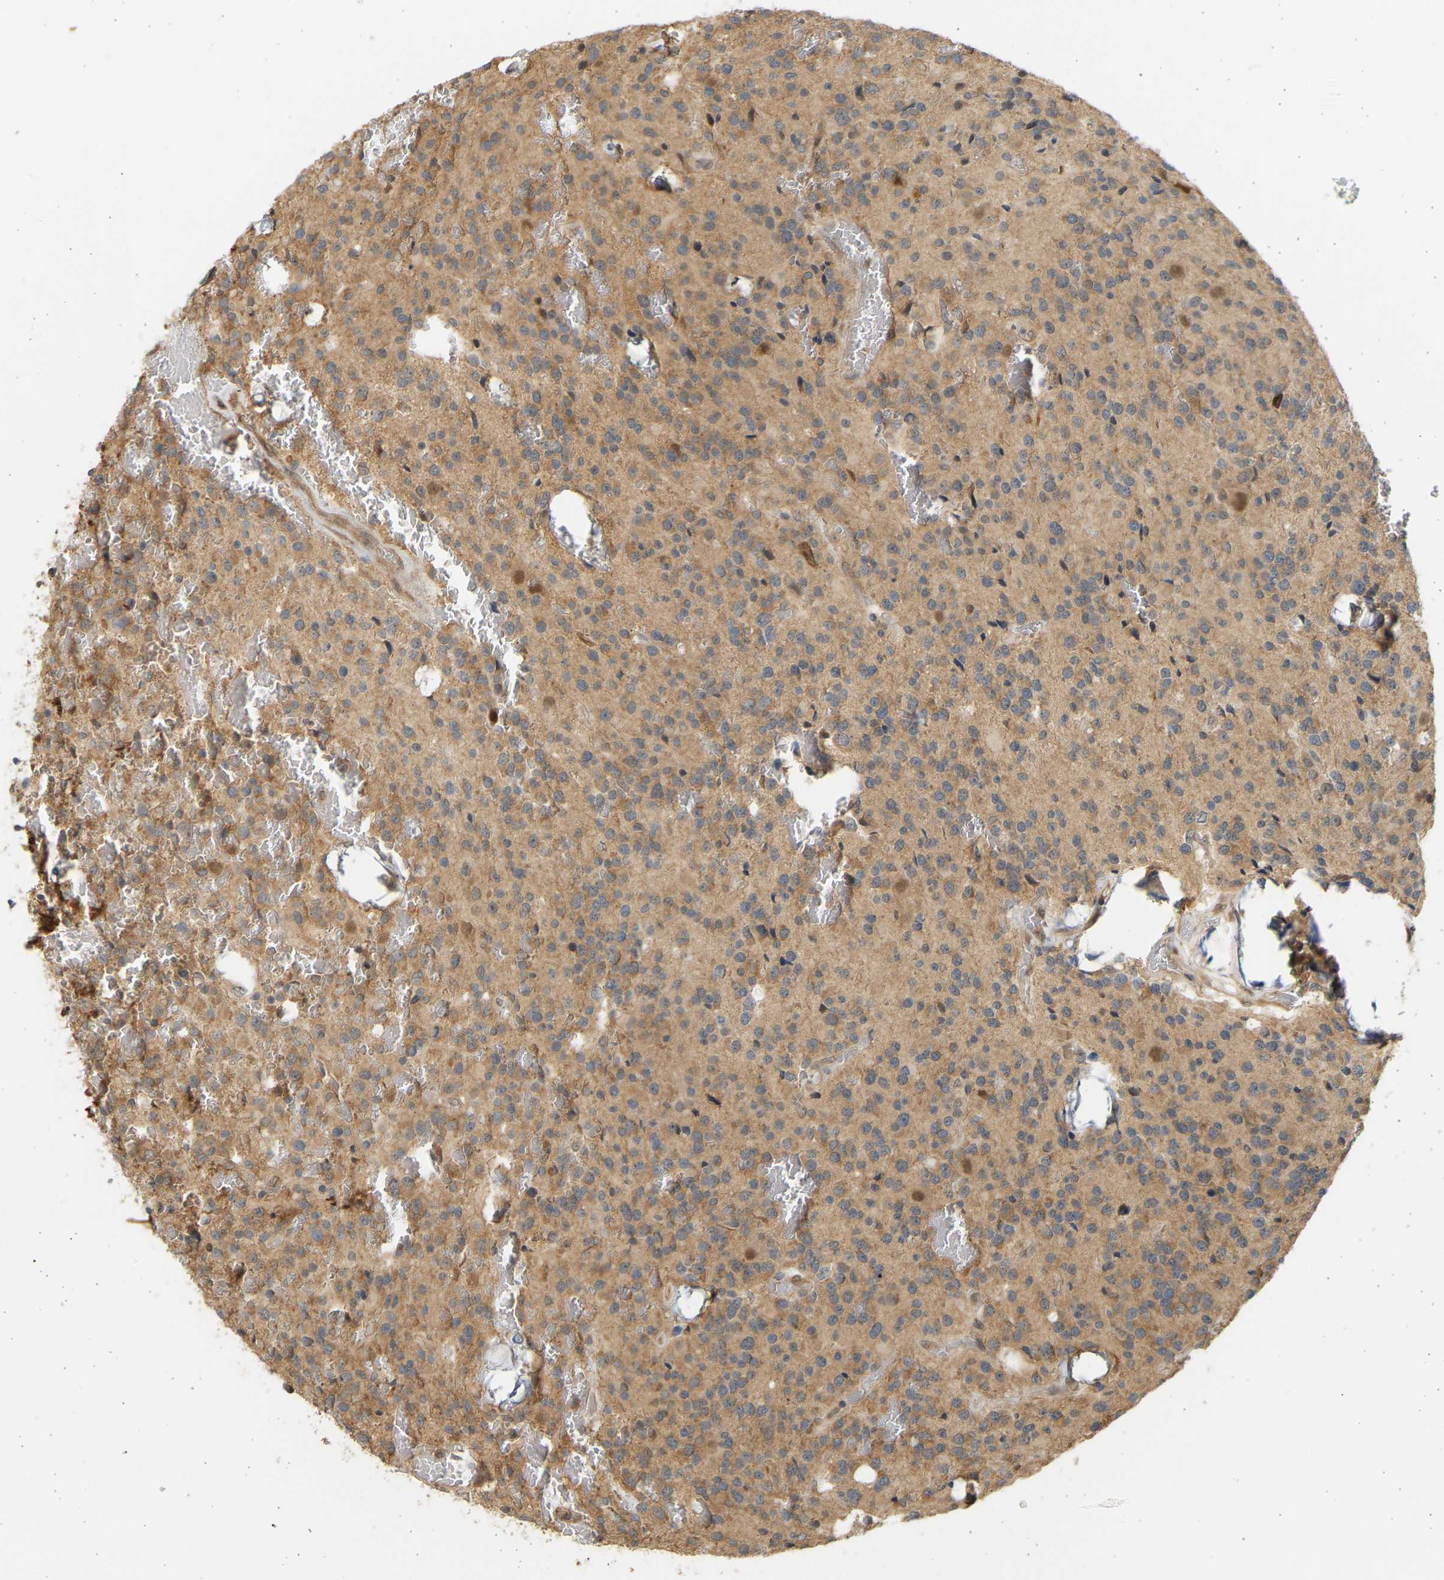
{"staining": {"intensity": "moderate", "quantity": "25%-75%", "location": "cytoplasmic/membranous"}, "tissue": "glioma", "cell_type": "Tumor cells", "image_type": "cancer", "snomed": [{"axis": "morphology", "description": "Glioma, malignant, Low grade"}, {"axis": "topography", "description": "Brain"}], "caption": "Moderate cytoplasmic/membranous protein positivity is seen in about 25%-75% of tumor cells in malignant glioma (low-grade).", "gene": "B4GALT6", "patient": {"sex": "male", "age": 58}}